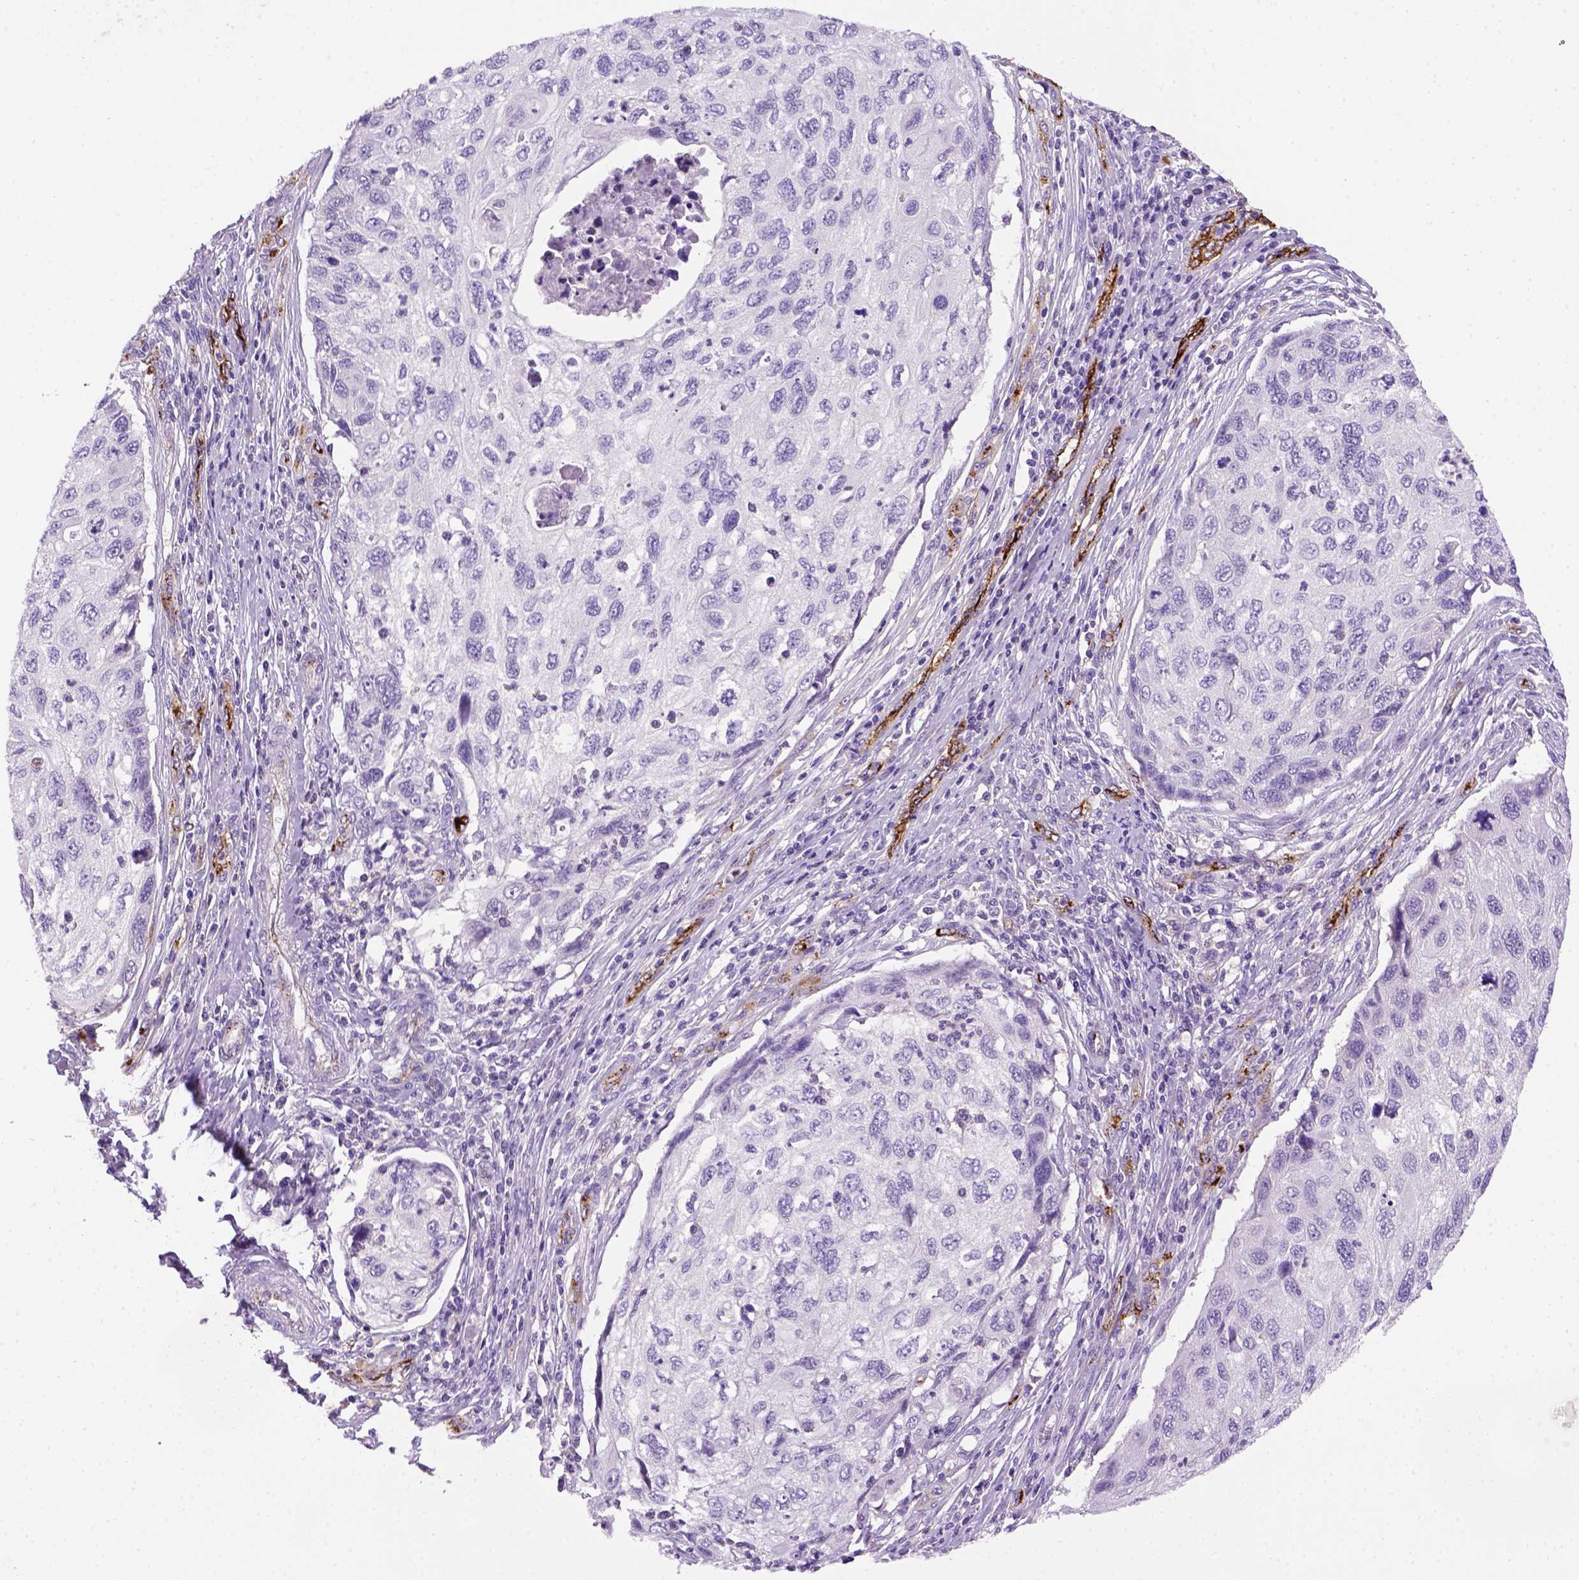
{"staining": {"intensity": "negative", "quantity": "none", "location": "none"}, "tissue": "cervical cancer", "cell_type": "Tumor cells", "image_type": "cancer", "snomed": [{"axis": "morphology", "description": "Squamous cell carcinoma, NOS"}, {"axis": "topography", "description": "Cervix"}], "caption": "A high-resolution micrograph shows immunohistochemistry (IHC) staining of cervical squamous cell carcinoma, which displays no significant staining in tumor cells. (DAB immunohistochemistry with hematoxylin counter stain).", "gene": "VWF", "patient": {"sex": "female", "age": 70}}